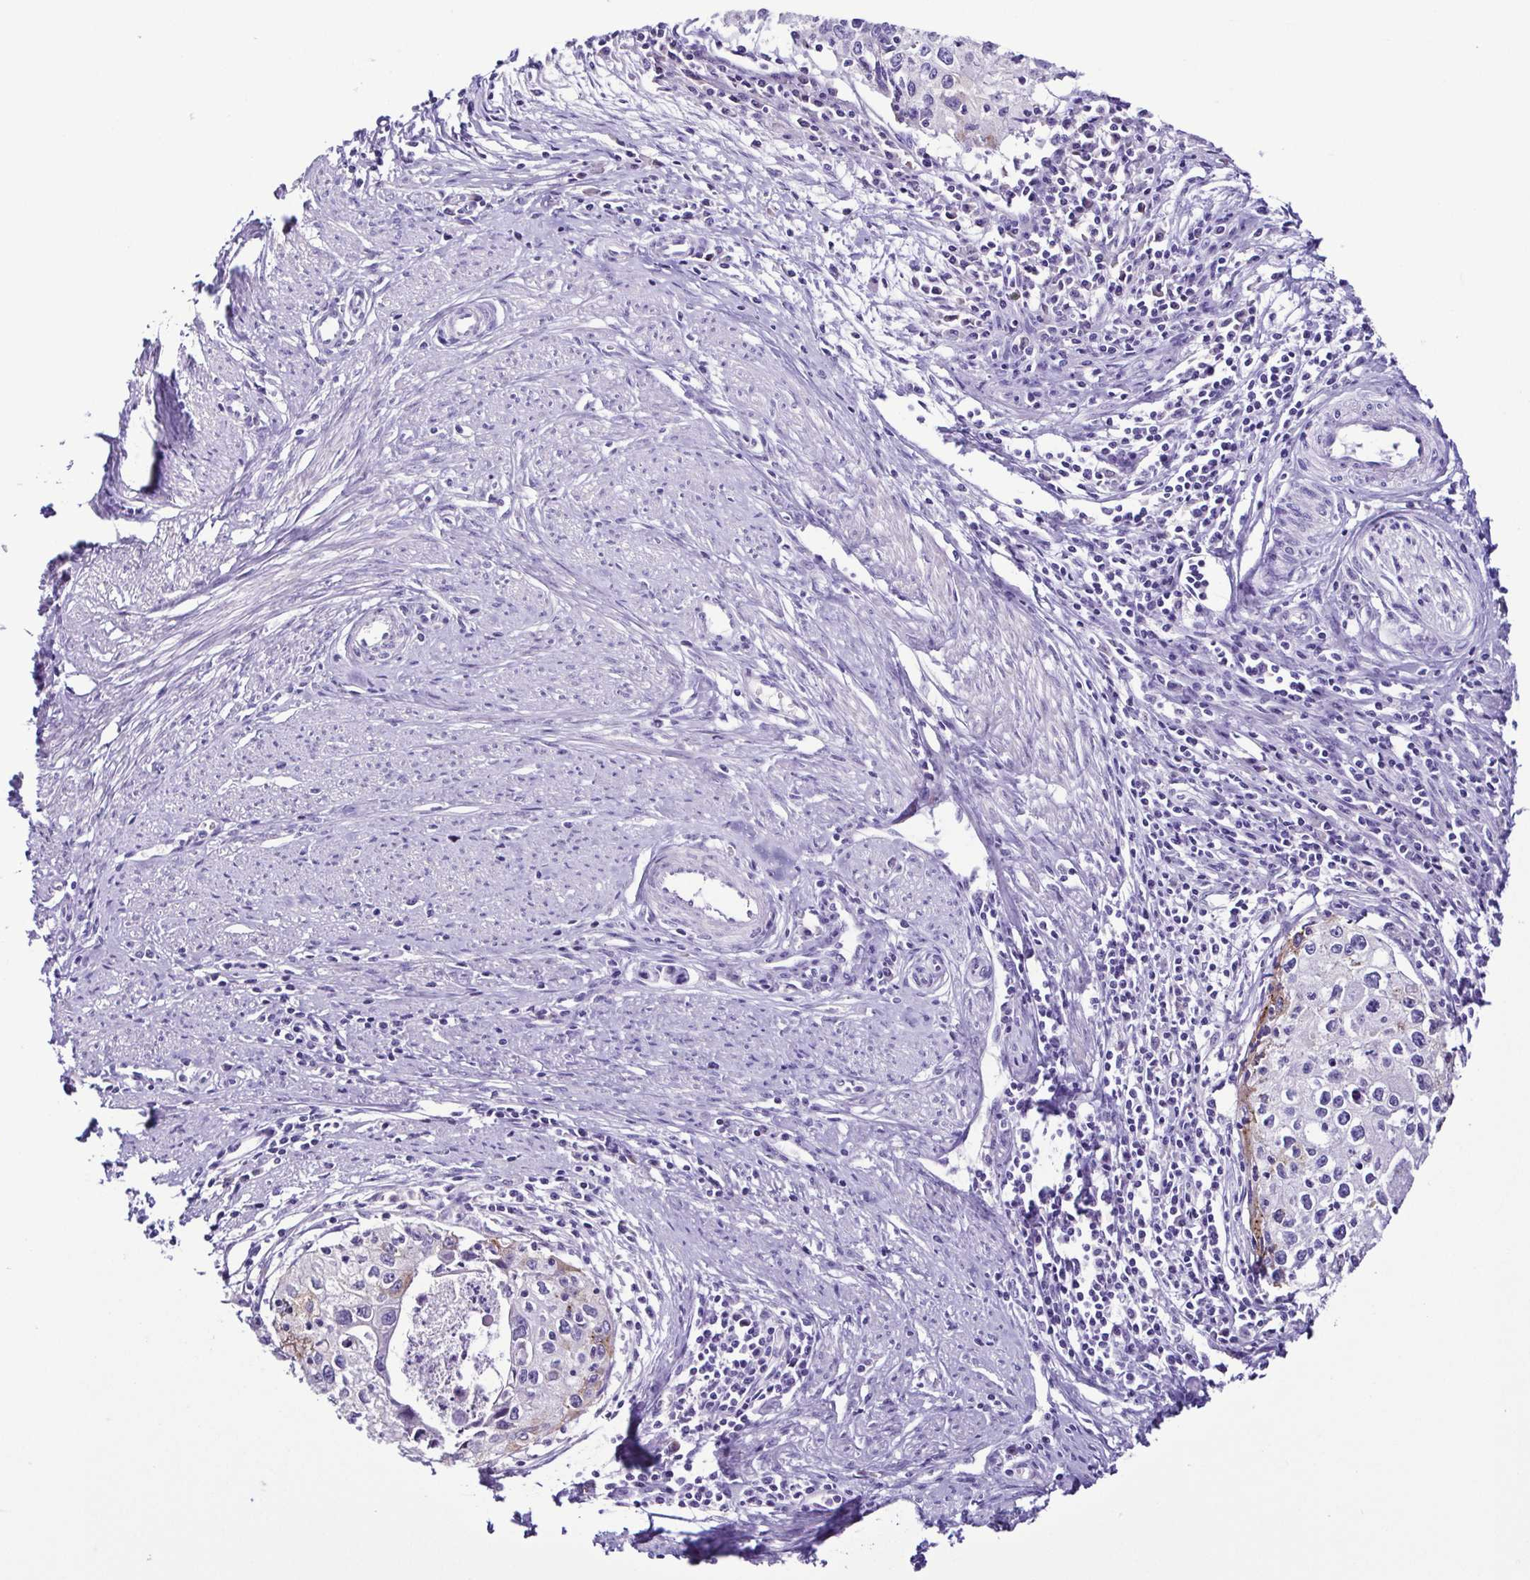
{"staining": {"intensity": "moderate", "quantity": "<25%", "location": "cytoplasmic/membranous"}, "tissue": "cervical cancer", "cell_type": "Tumor cells", "image_type": "cancer", "snomed": [{"axis": "morphology", "description": "Squamous cell carcinoma, NOS"}, {"axis": "topography", "description": "Cervix"}], "caption": "An image of cervical cancer stained for a protein shows moderate cytoplasmic/membranous brown staining in tumor cells. (IHC, brightfield microscopy, high magnification).", "gene": "SRL", "patient": {"sex": "female", "age": 40}}